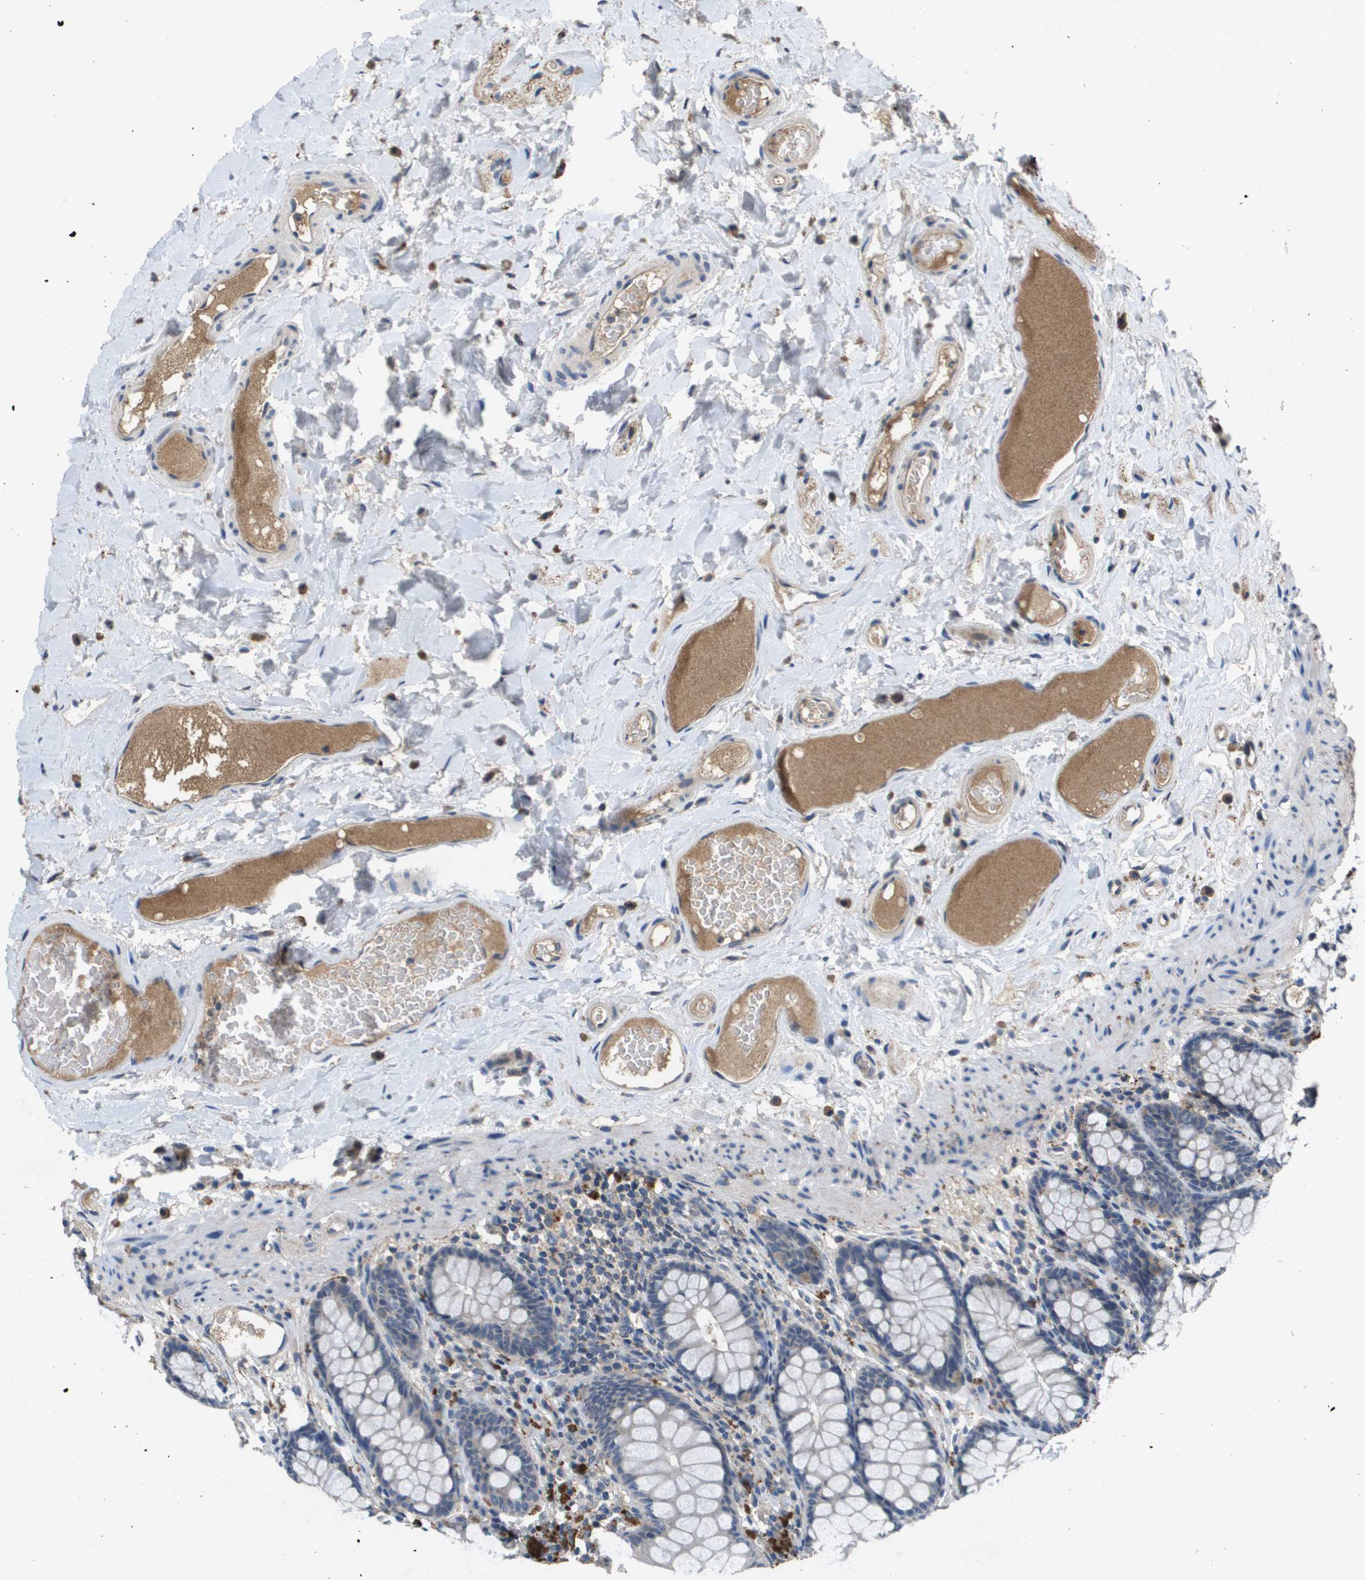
{"staining": {"intensity": "negative", "quantity": "none", "location": "none"}, "tissue": "colon", "cell_type": "Endothelial cells", "image_type": "normal", "snomed": [{"axis": "morphology", "description": "Normal tissue, NOS"}, {"axis": "topography", "description": "Colon"}], "caption": "There is no significant expression in endothelial cells of colon. The staining is performed using DAB (3,3'-diaminobenzidine) brown chromogen with nuclei counter-stained in using hematoxylin.", "gene": "PROC", "patient": {"sex": "female", "age": 55}}